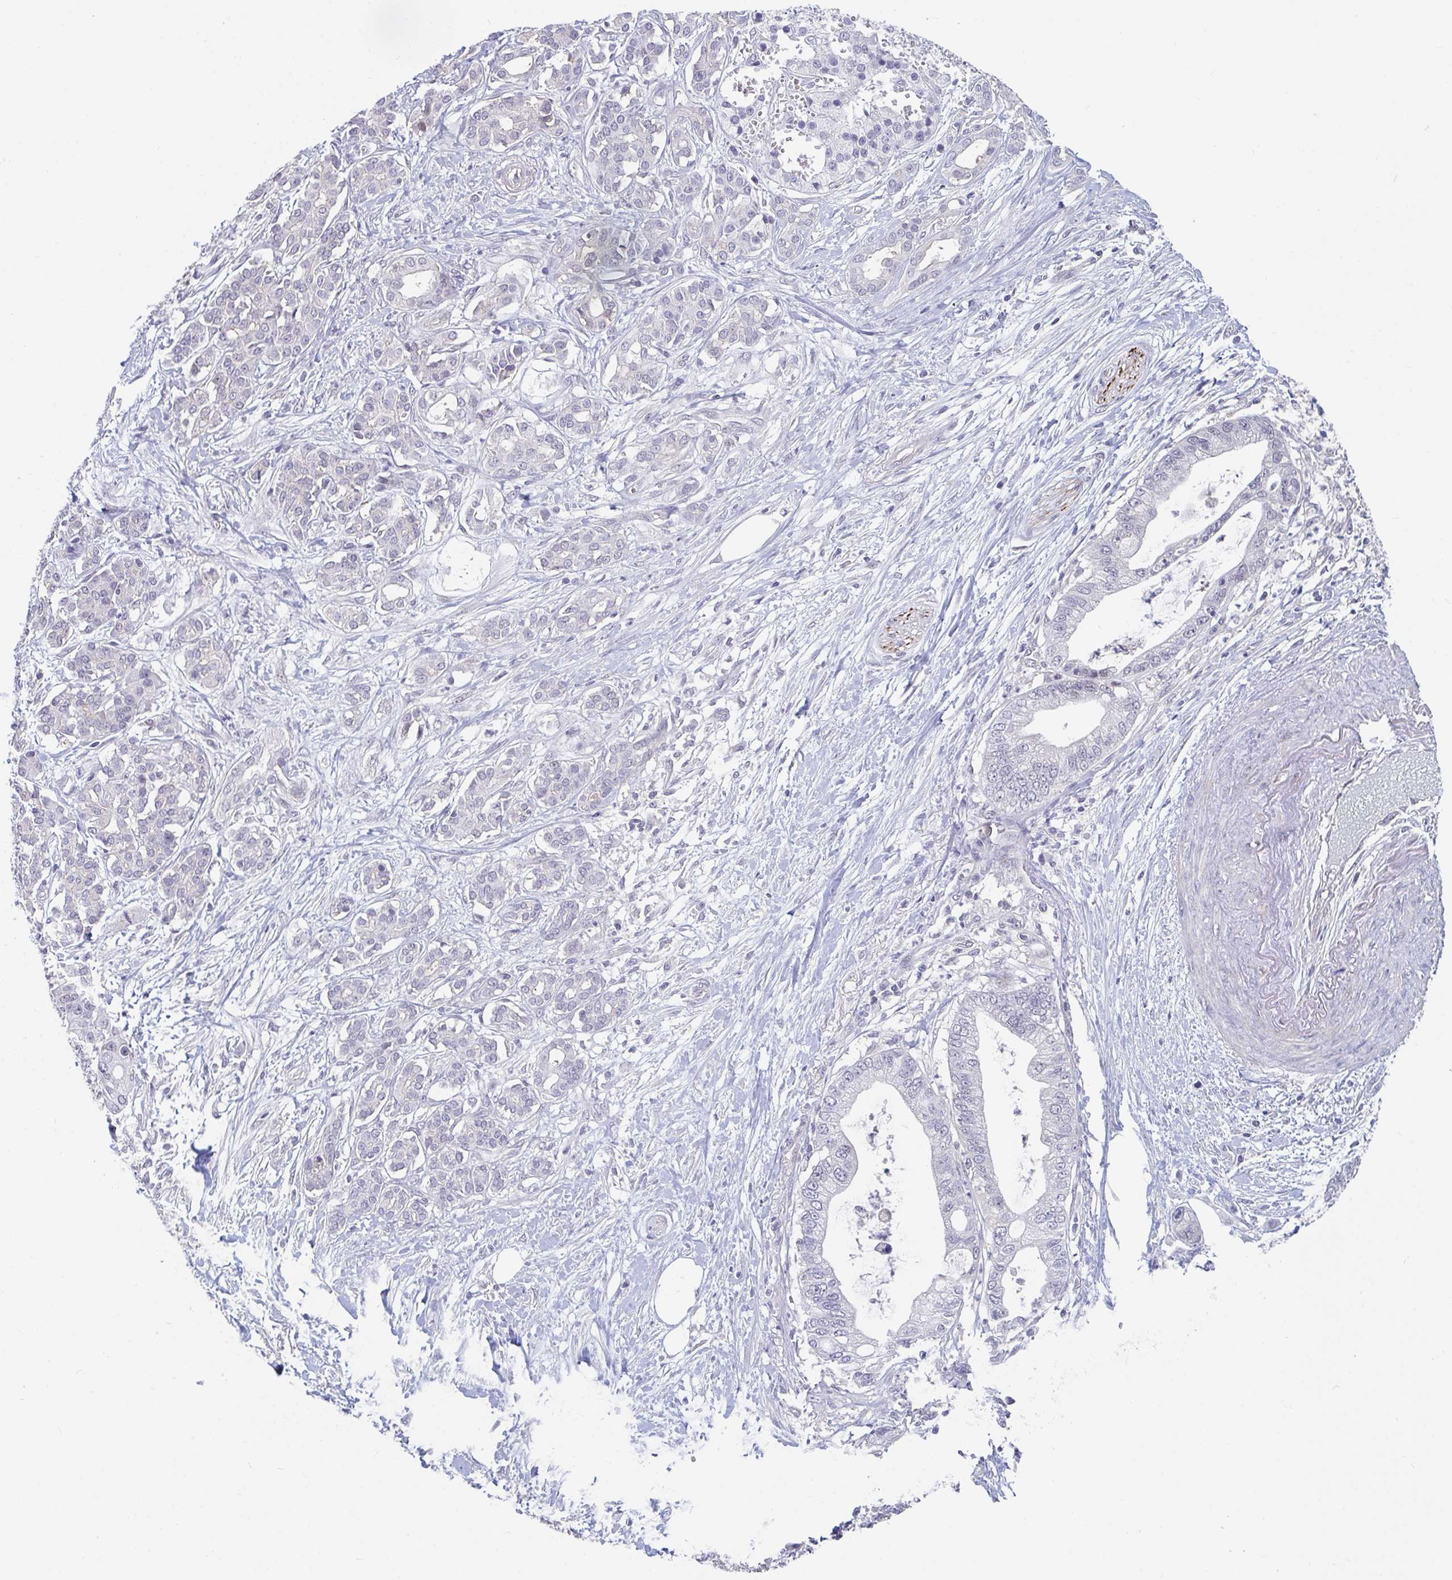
{"staining": {"intensity": "negative", "quantity": "none", "location": "none"}, "tissue": "pancreatic cancer", "cell_type": "Tumor cells", "image_type": "cancer", "snomed": [{"axis": "morphology", "description": "Adenocarcinoma, NOS"}, {"axis": "topography", "description": "Pancreas"}], "caption": "Tumor cells show no significant positivity in pancreatic adenocarcinoma.", "gene": "FAM156B", "patient": {"sex": "male", "age": 69}}